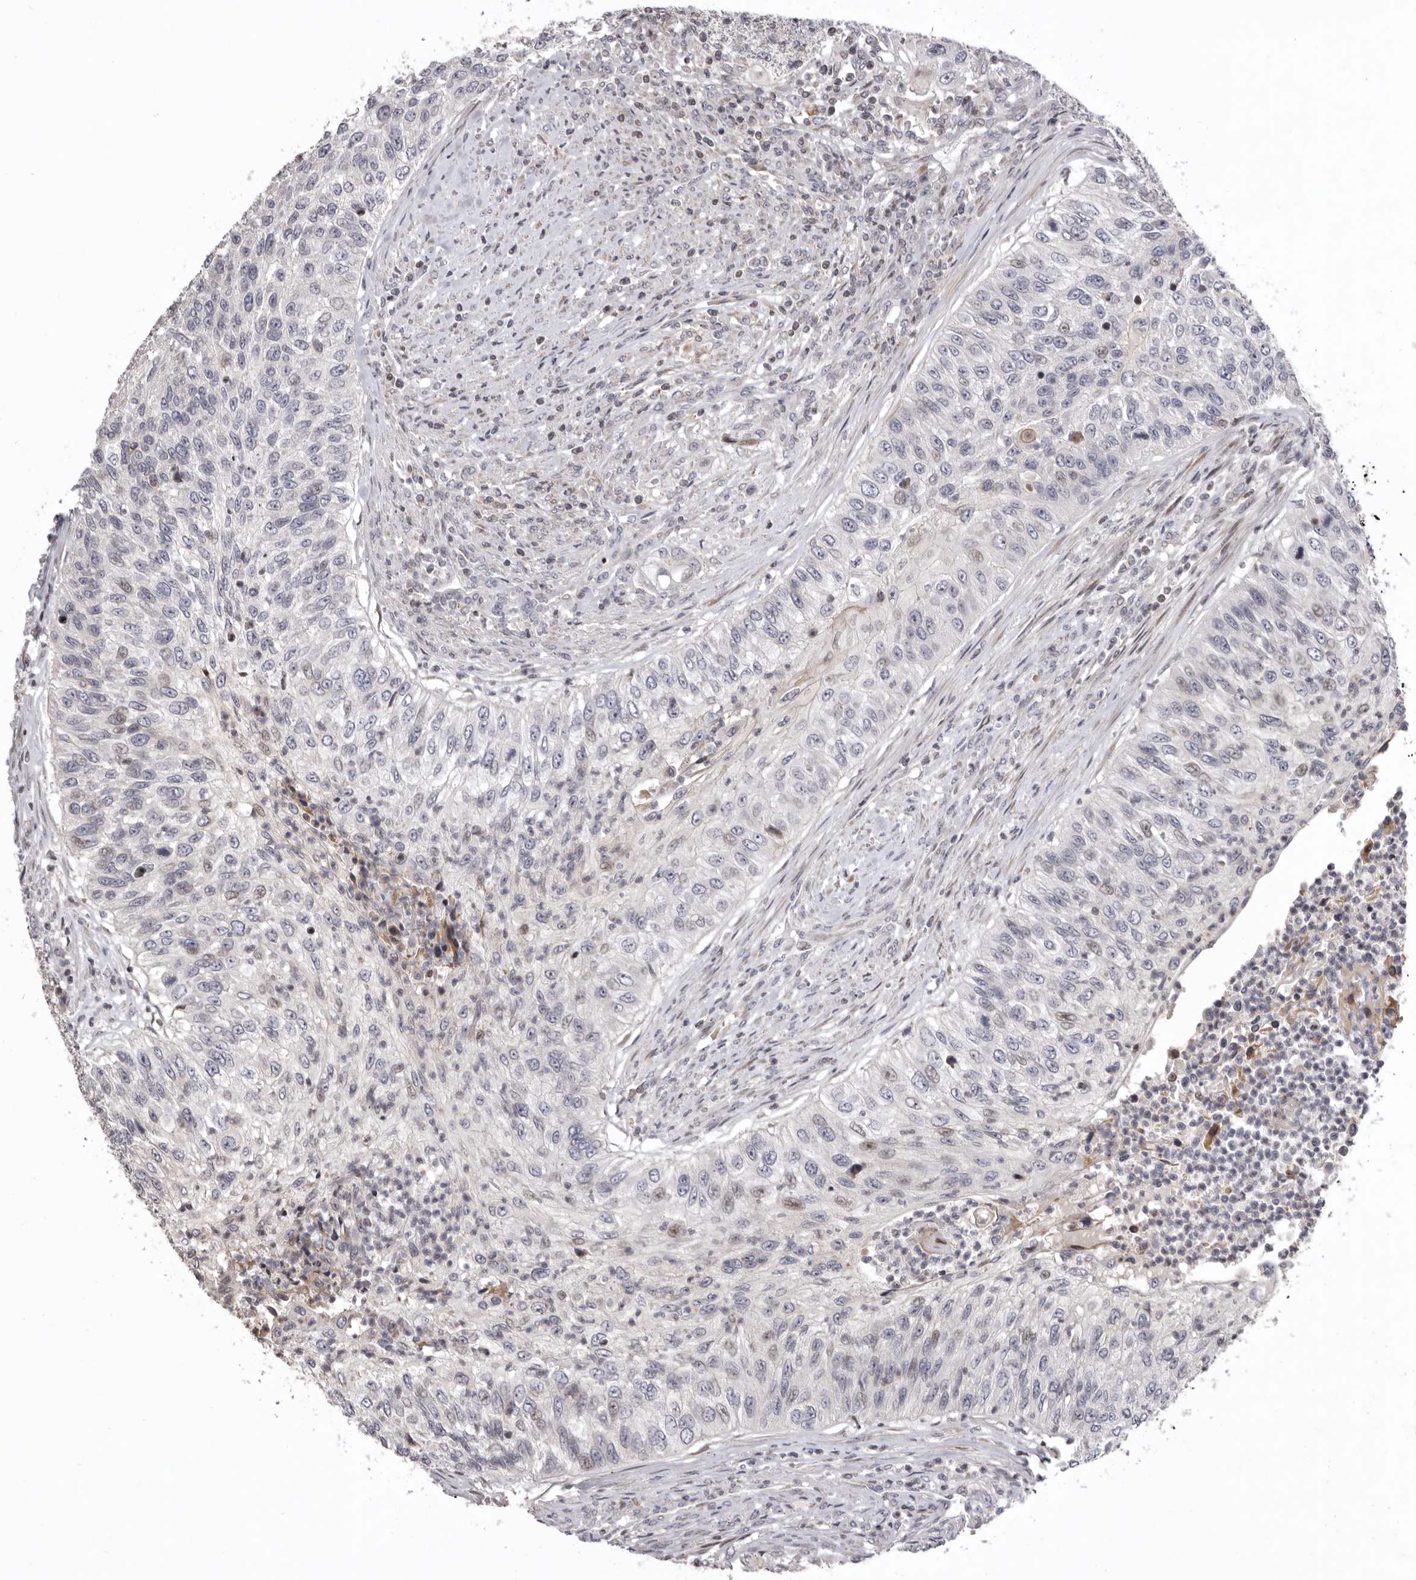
{"staining": {"intensity": "negative", "quantity": "none", "location": "none"}, "tissue": "urothelial cancer", "cell_type": "Tumor cells", "image_type": "cancer", "snomed": [{"axis": "morphology", "description": "Urothelial carcinoma, High grade"}, {"axis": "topography", "description": "Urinary bladder"}], "caption": "A high-resolution histopathology image shows immunohistochemistry (IHC) staining of urothelial carcinoma (high-grade), which displays no significant staining in tumor cells. (Immunohistochemistry (ihc), brightfield microscopy, high magnification).", "gene": "AZIN1", "patient": {"sex": "female", "age": 60}}